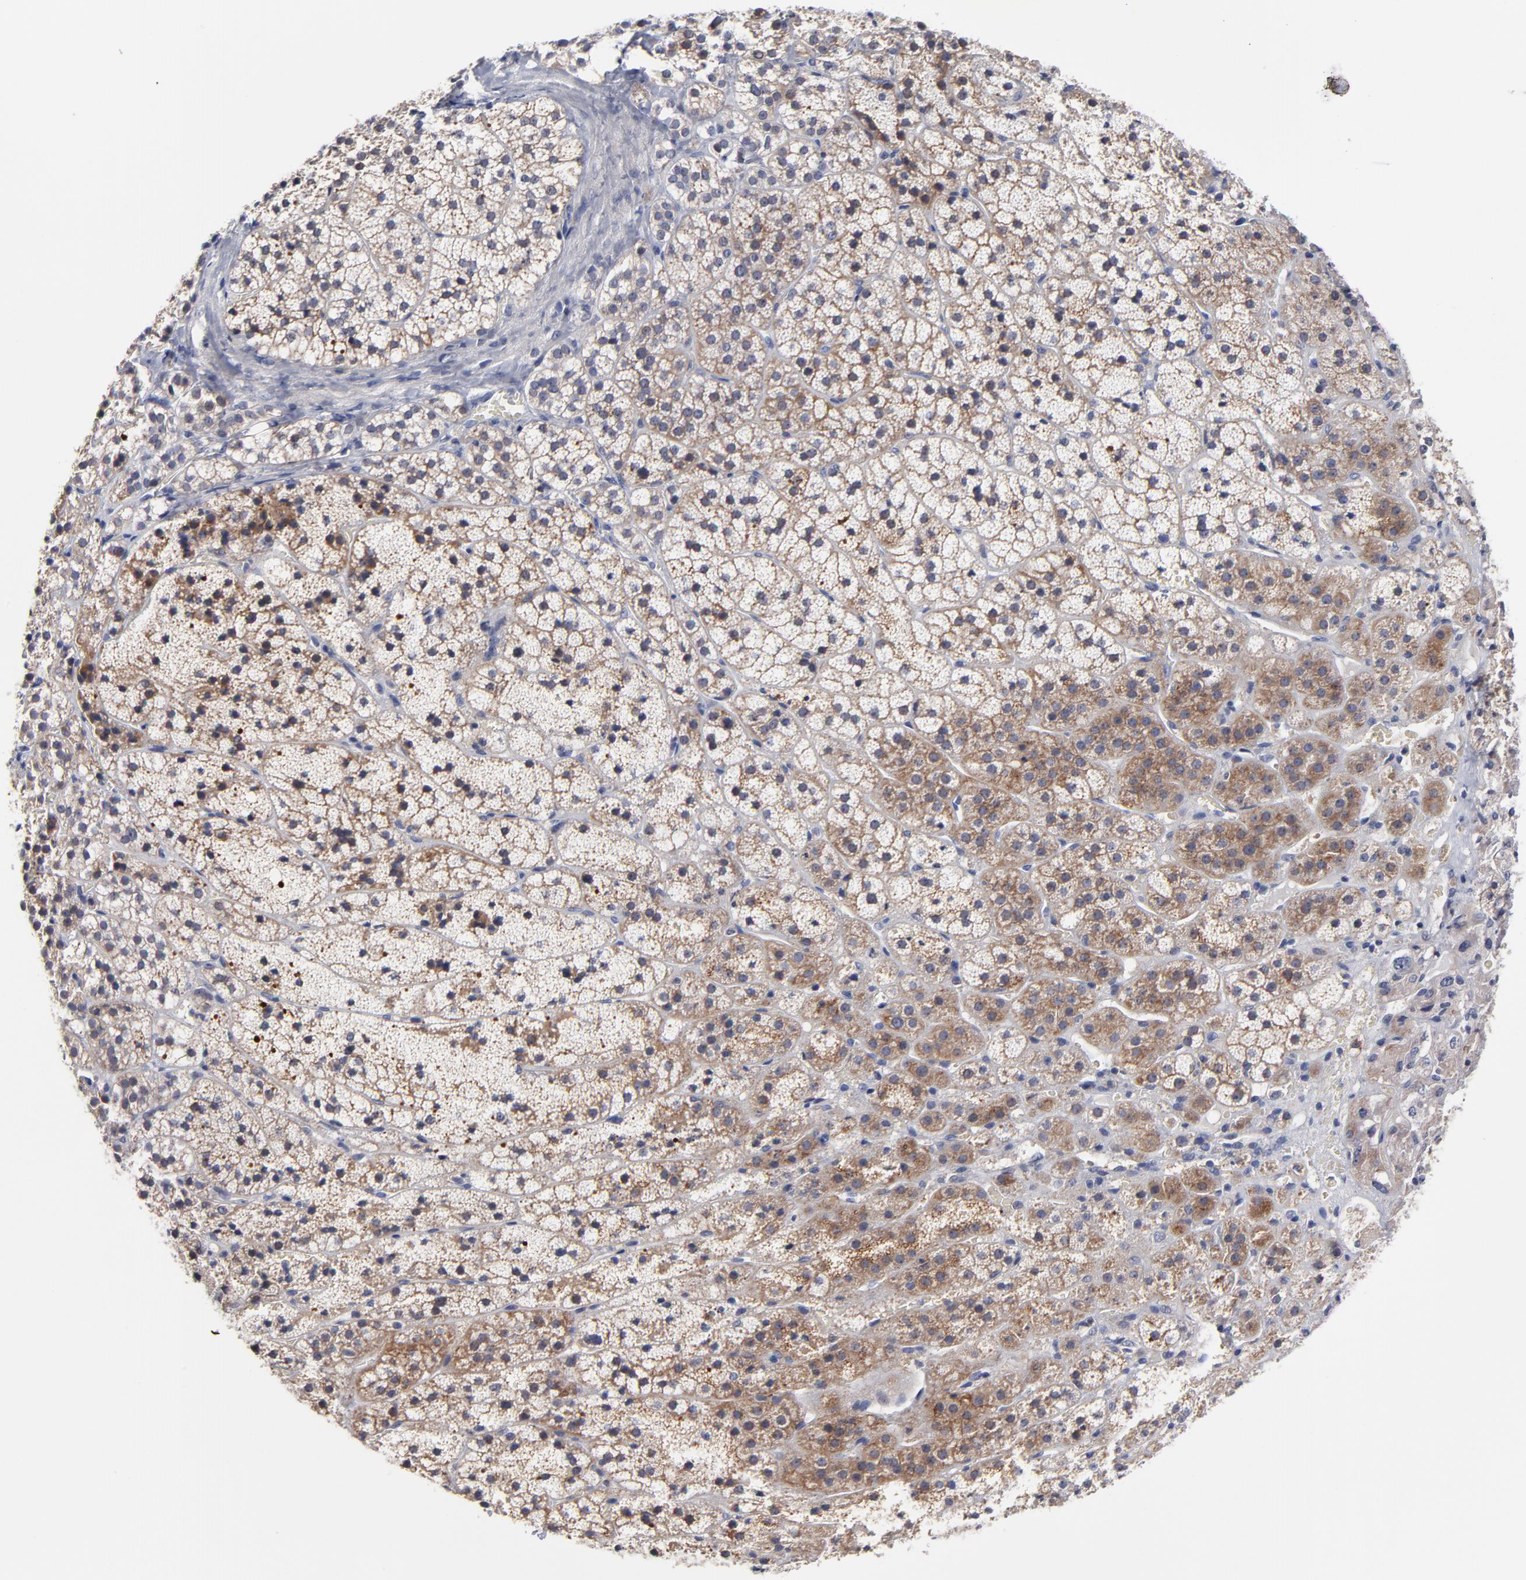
{"staining": {"intensity": "moderate", "quantity": "25%-75%", "location": "cytoplasmic/membranous"}, "tissue": "adrenal gland", "cell_type": "Glandular cells", "image_type": "normal", "snomed": [{"axis": "morphology", "description": "Normal tissue, NOS"}, {"axis": "topography", "description": "Adrenal gland"}], "caption": "Glandular cells show medium levels of moderate cytoplasmic/membranous positivity in approximately 25%-75% of cells in unremarkable adrenal gland.", "gene": "CXADR", "patient": {"sex": "female", "age": 44}}